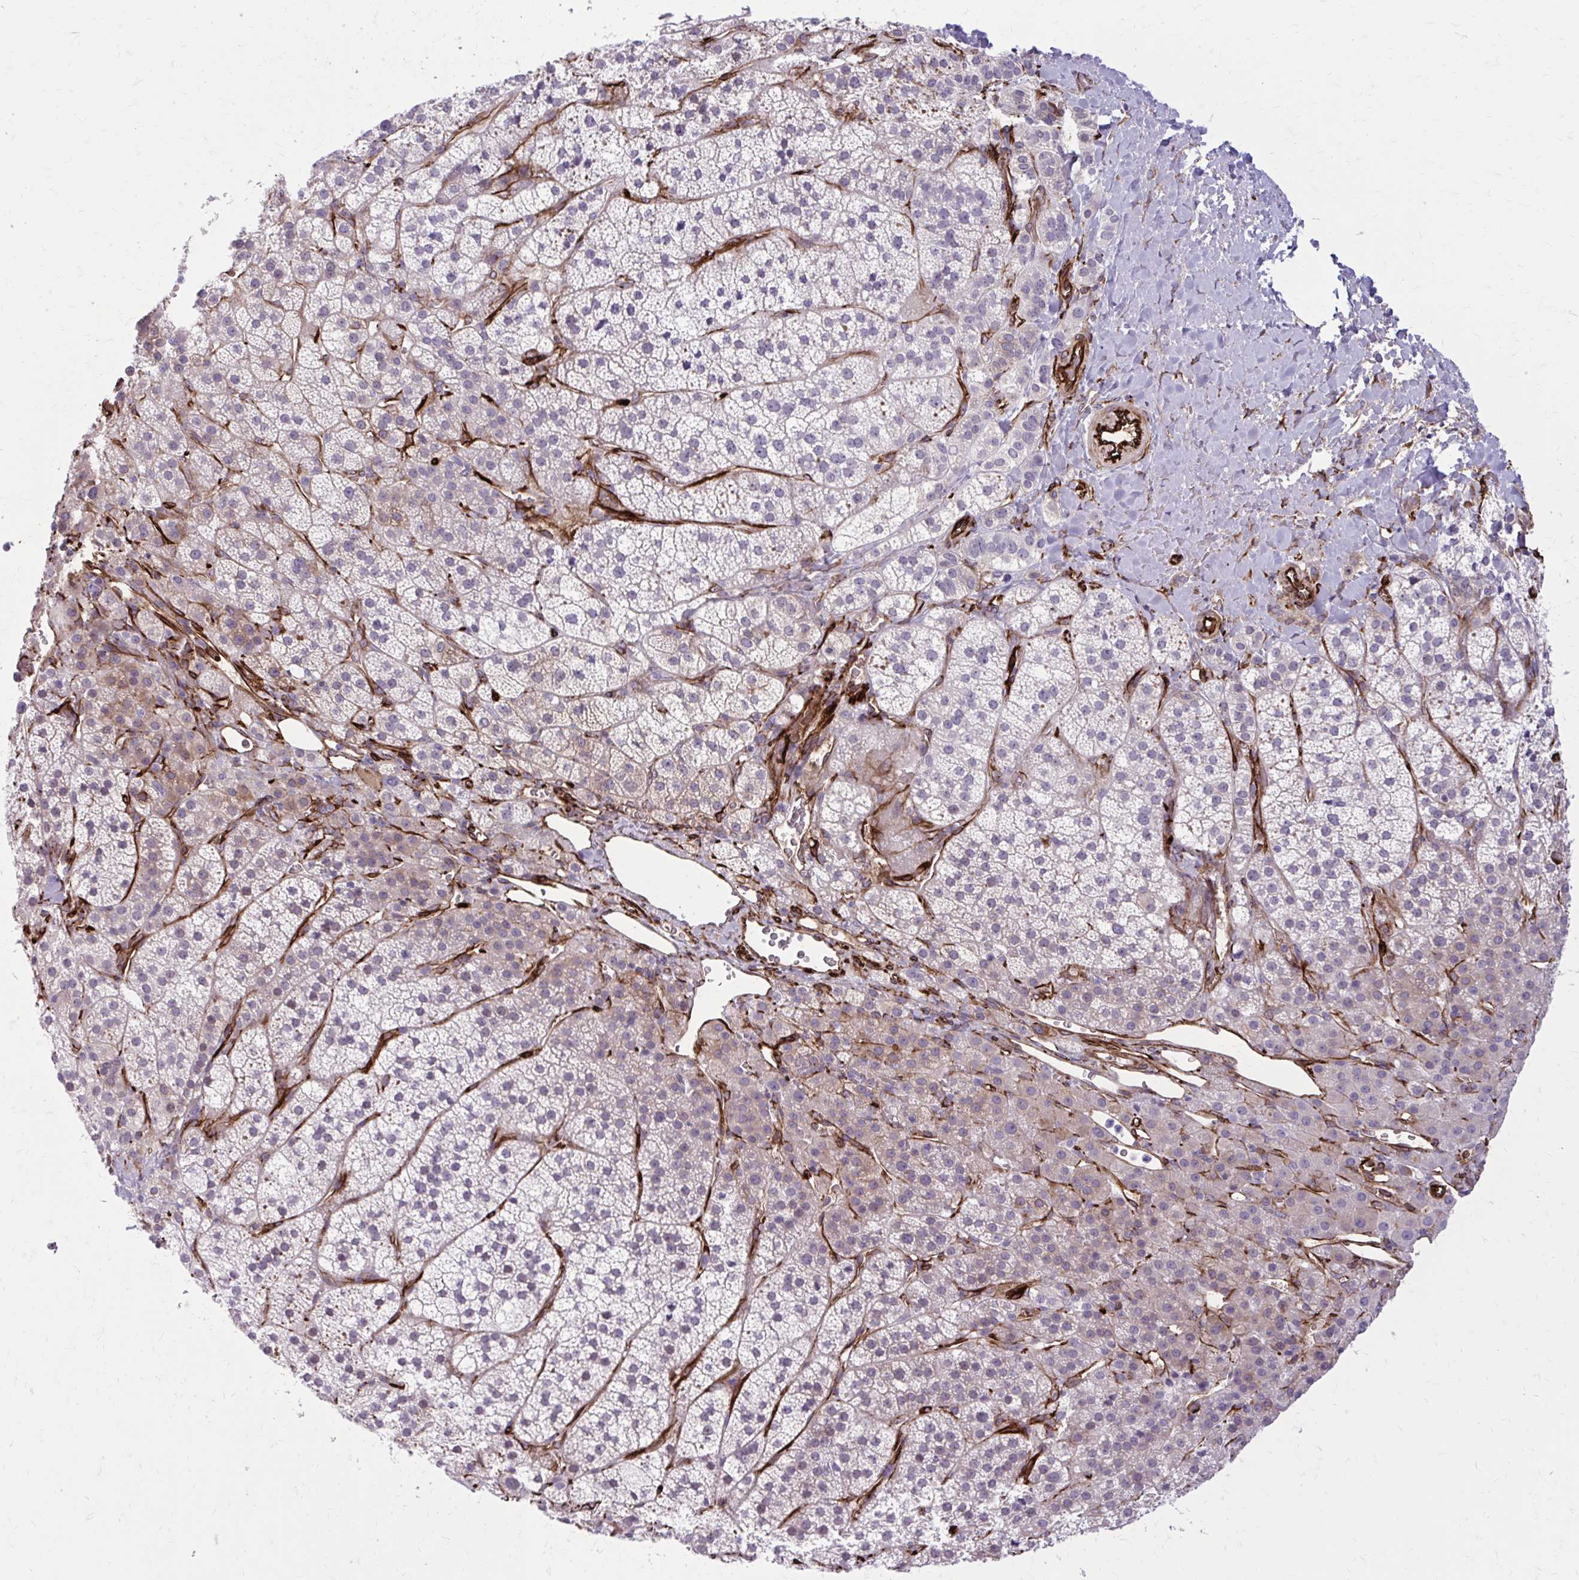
{"staining": {"intensity": "weak", "quantity": "<25%", "location": "cytoplasmic/membranous"}, "tissue": "adrenal gland", "cell_type": "Glandular cells", "image_type": "normal", "snomed": [{"axis": "morphology", "description": "Normal tissue, NOS"}, {"axis": "topography", "description": "Adrenal gland"}], "caption": "Immunohistochemistry histopathology image of benign adrenal gland: adrenal gland stained with DAB (3,3'-diaminobenzidine) demonstrates no significant protein positivity in glandular cells.", "gene": "BEND5", "patient": {"sex": "female", "age": 60}}